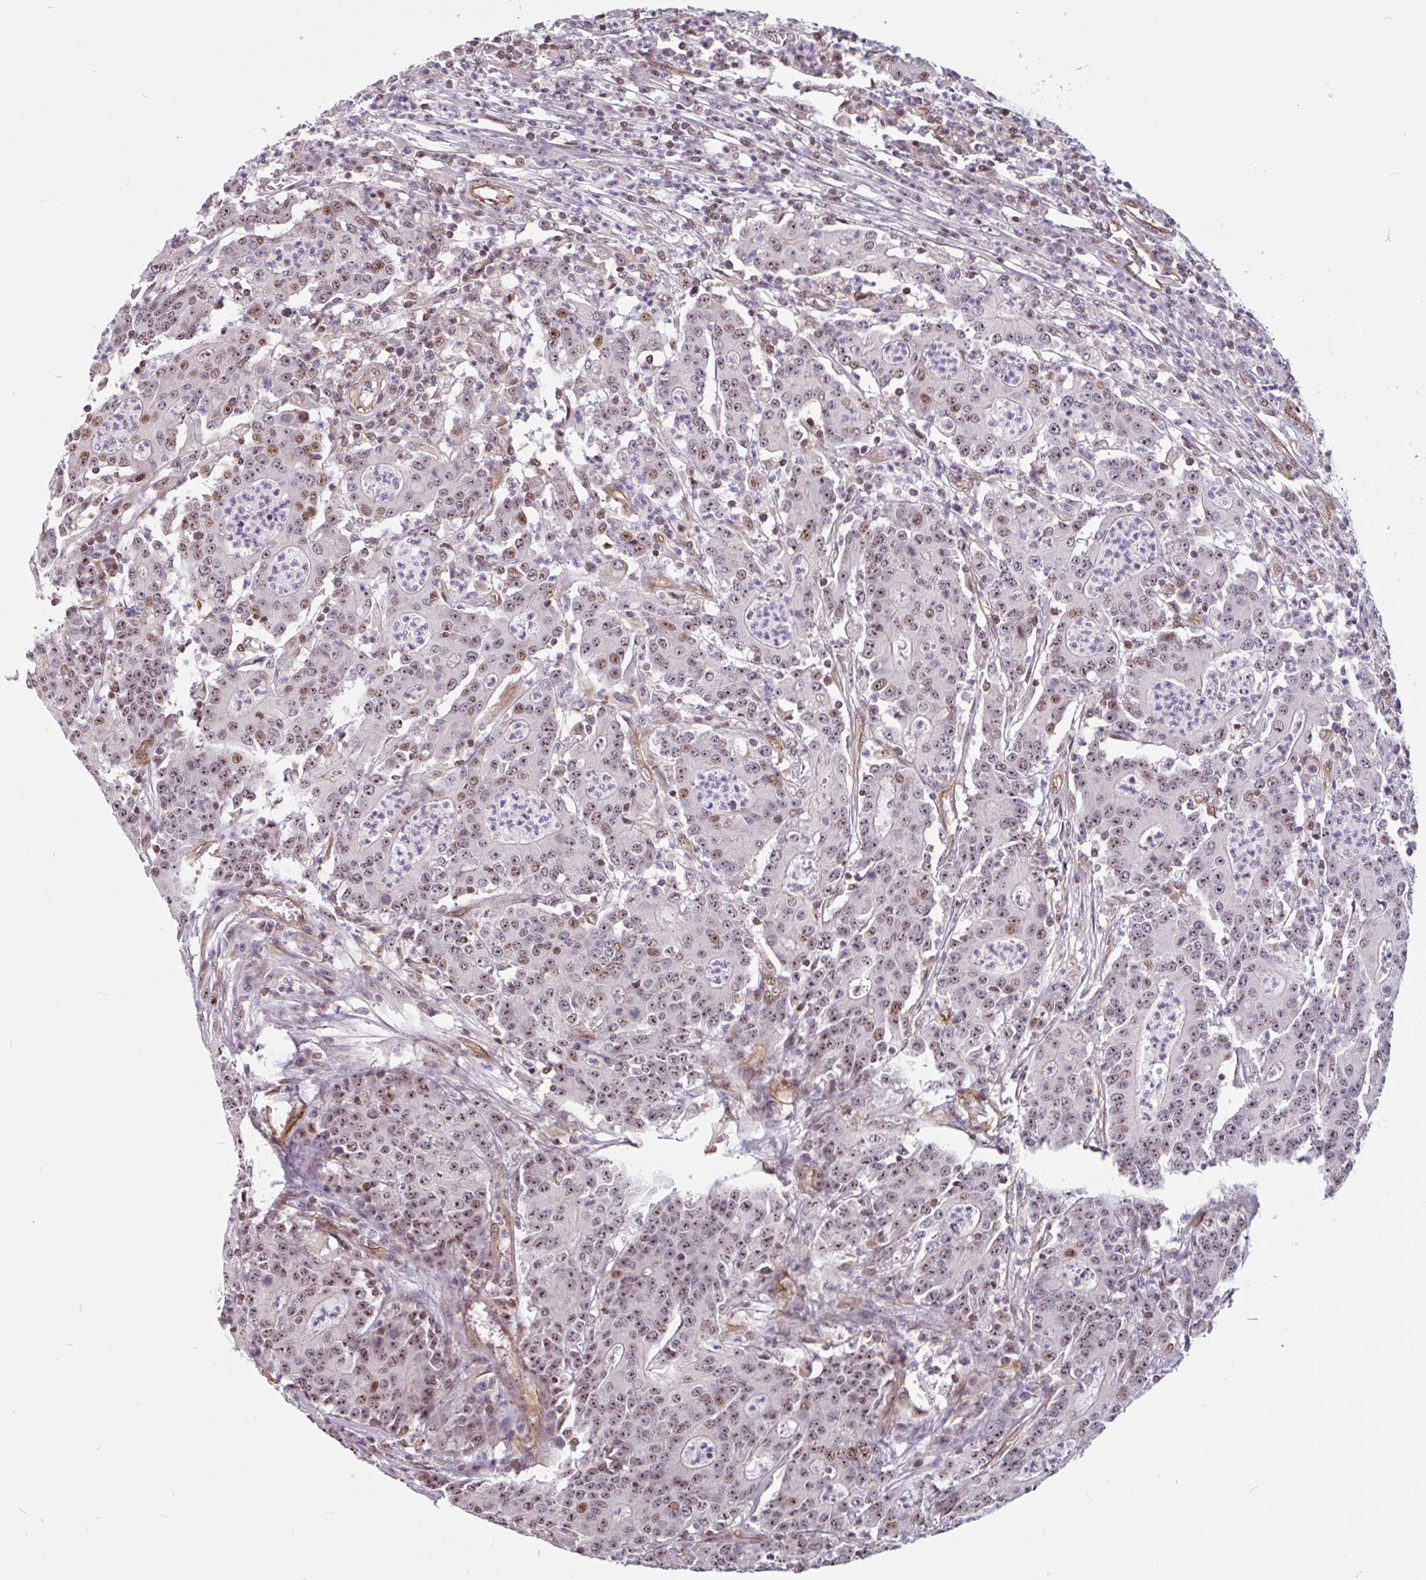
{"staining": {"intensity": "moderate", "quantity": ">75%", "location": "nuclear"}, "tissue": "colorectal cancer", "cell_type": "Tumor cells", "image_type": "cancer", "snomed": [{"axis": "morphology", "description": "Adenocarcinoma, NOS"}, {"axis": "topography", "description": "Colon"}], "caption": "Adenocarcinoma (colorectal) stained with a brown dye demonstrates moderate nuclear positive staining in about >75% of tumor cells.", "gene": "ZNF689", "patient": {"sex": "male", "age": 83}}